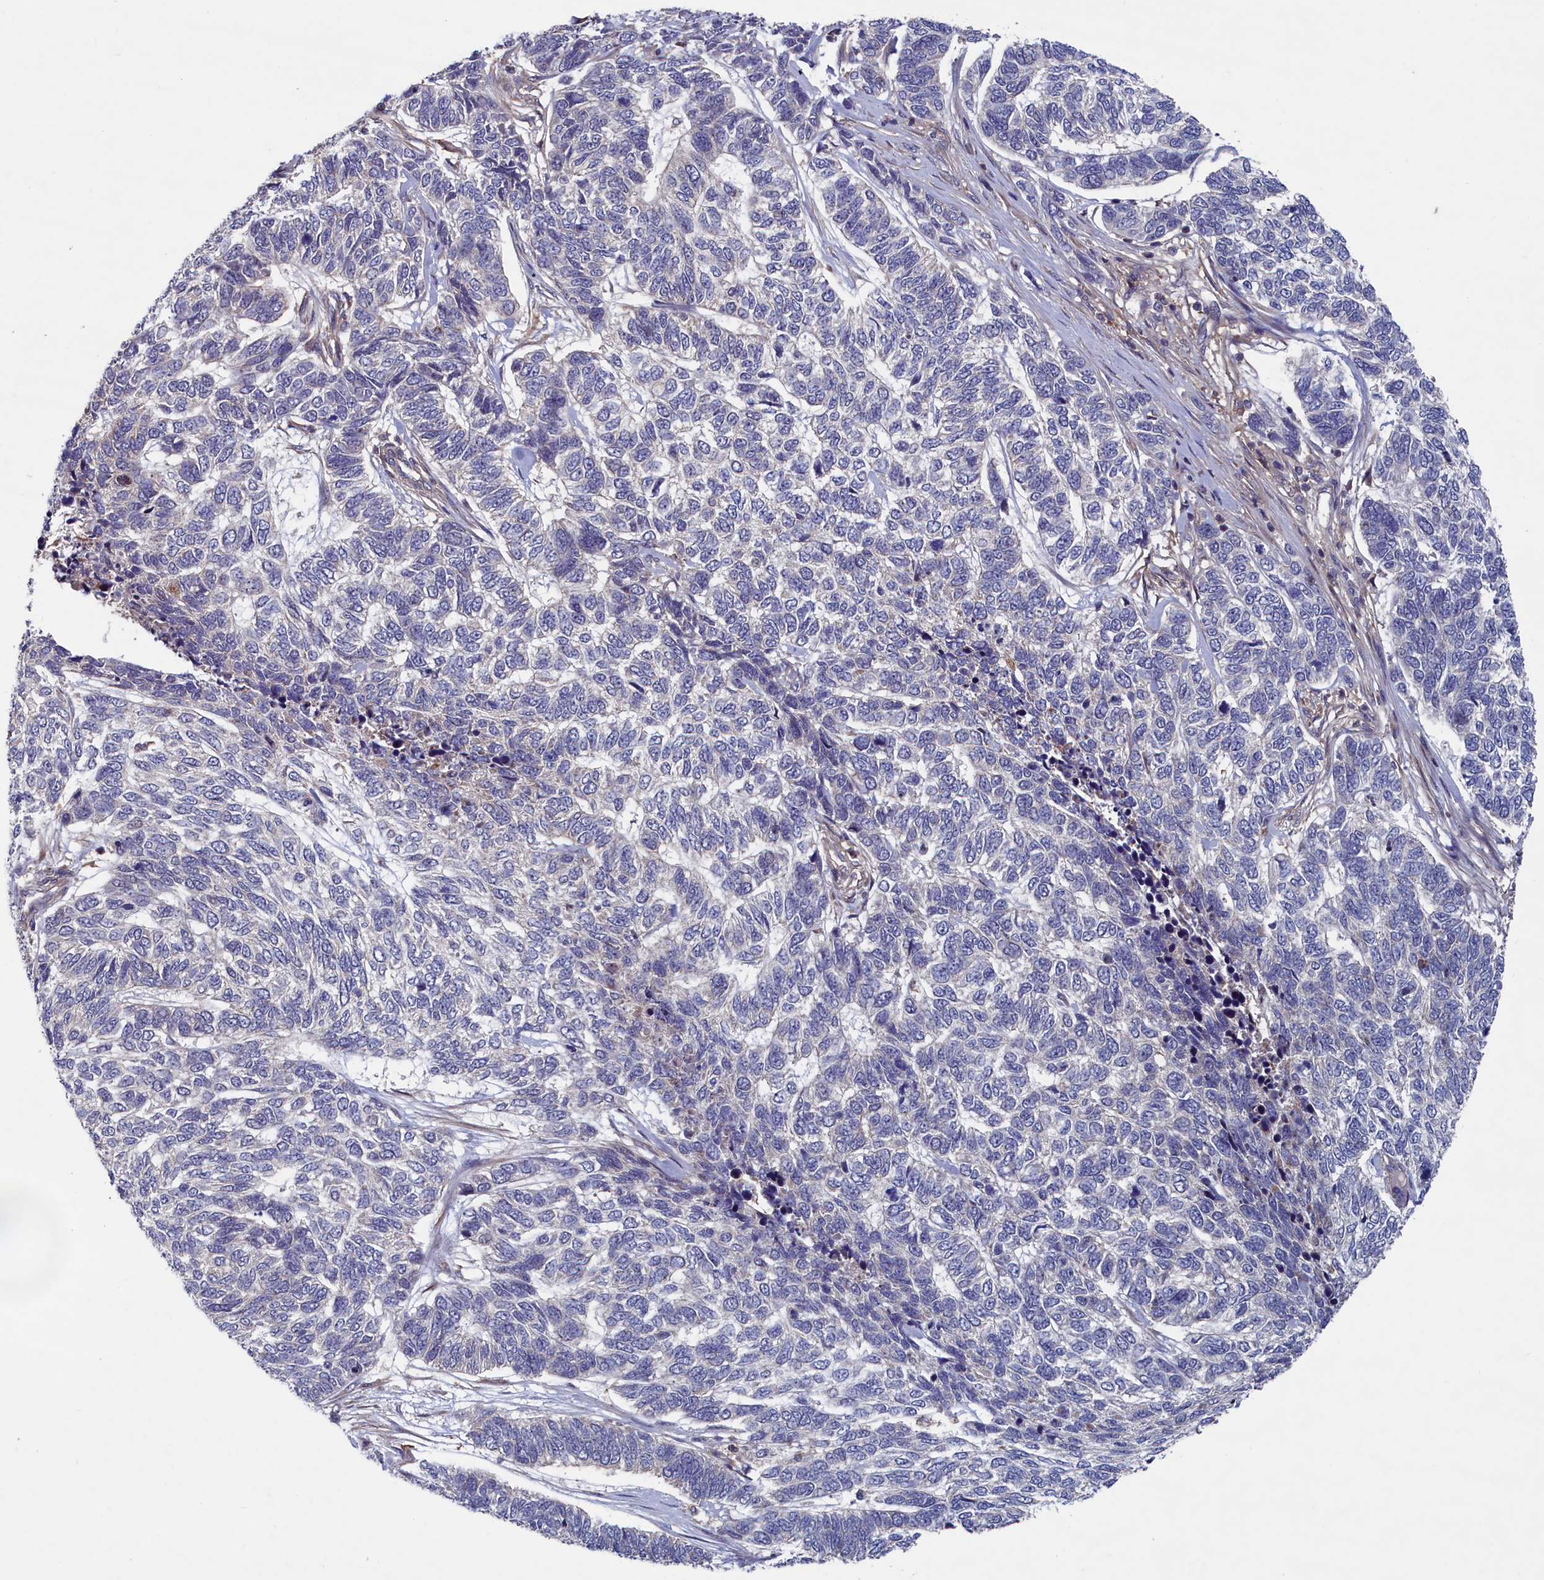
{"staining": {"intensity": "negative", "quantity": "none", "location": "none"}, "tissue": "skin cancer", "cell_type": "Tumor cells", "image_type": "cancer", "snomed": [{"axis": "morphology", "description": "Basal cell carcinoma"}, {"axis": "topography", "description": "Skin"}], "caption": "High power microscopy image of an IHC photomicrograph of skin cancer (basal cell carcinoma), revealing no significant expression in tumor cells.", "gene": "SPATA13", "patient": {"sex": "female", "age": 65}}